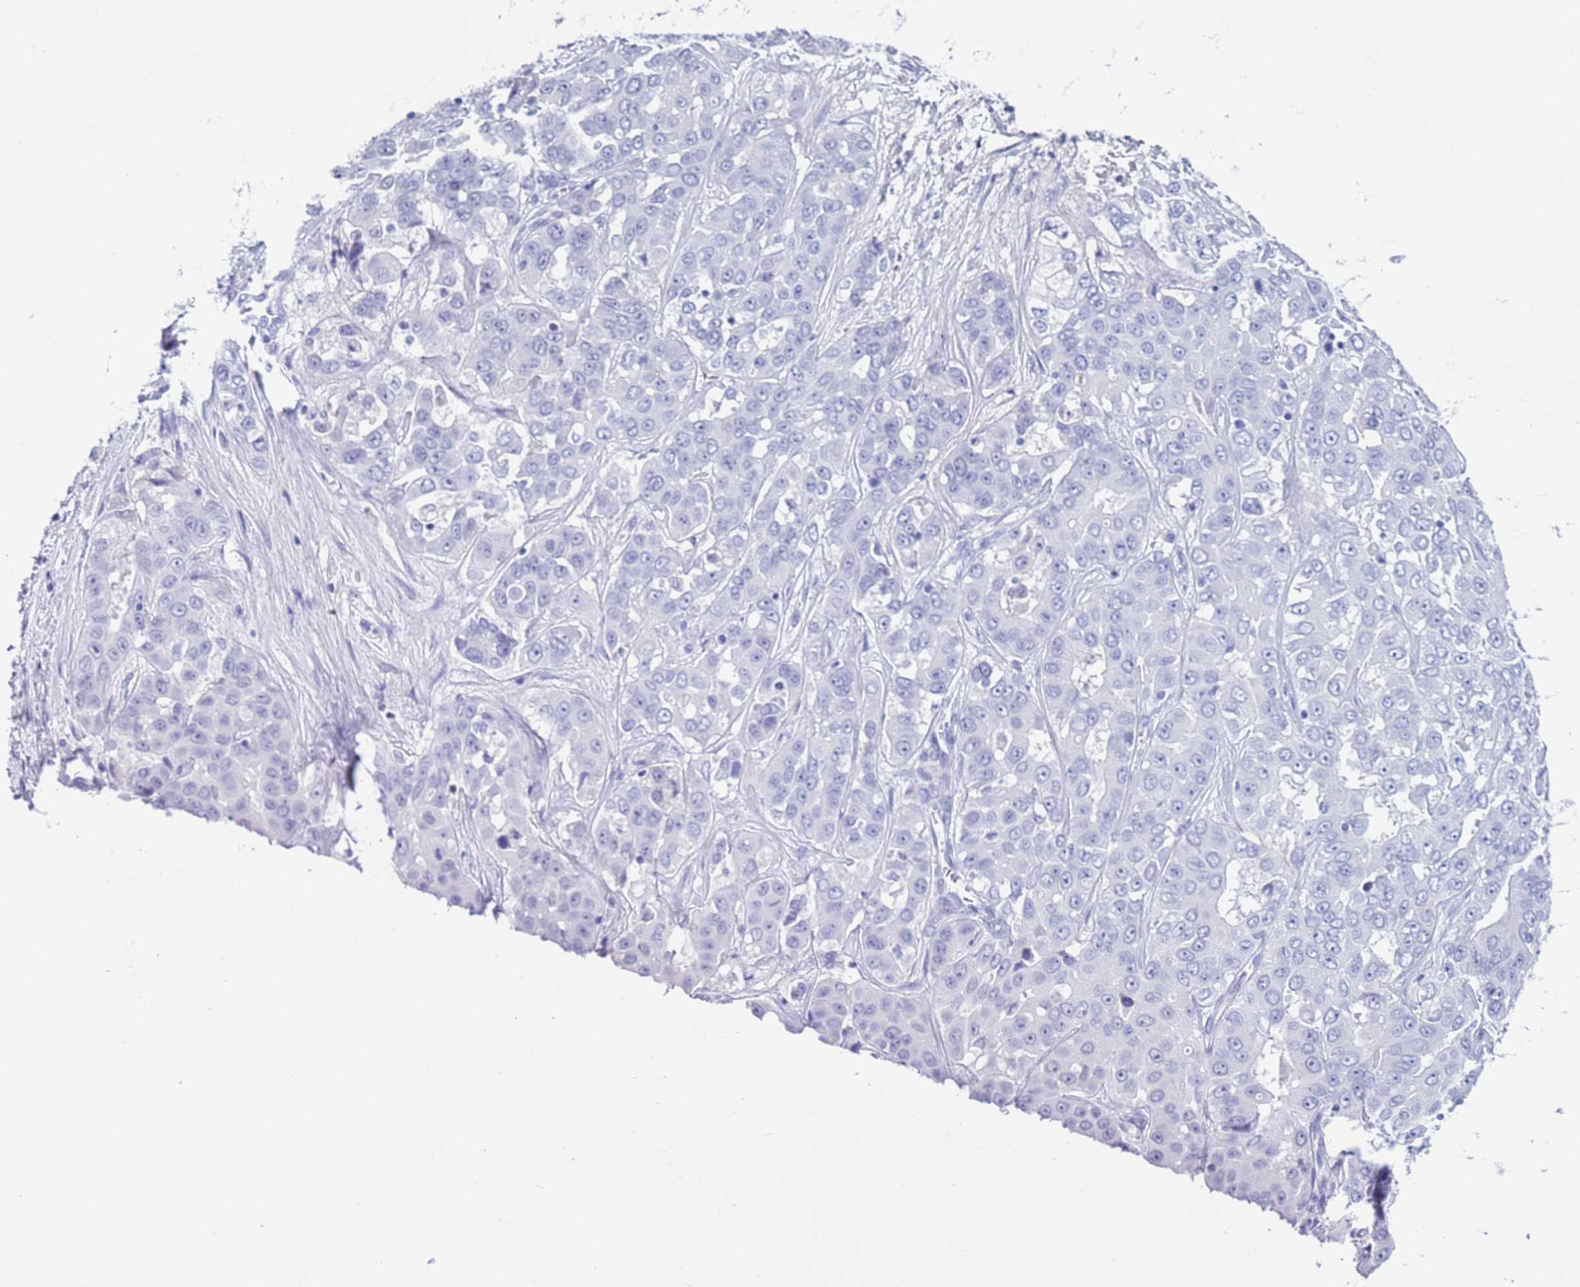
{"staining": {"intensity": "negative", "quantity": "none", "location": "none"}, "tissue": "liver cancer", "cell_type": "Tumor cells", "image_type": "cancer", "snomed": [{"axis": "morphology", "description": "Cholangiocarcinoma"}, {"axis": "topography", "description": "Liver"}], "caption": "Immunohistochemistry image of human cholangiocarcinoma (liver) stained for a protein (brown), which exhibits no staining in tumor cells. (DAB immunohistochemistry visualized using brightfield microscopy, high magnification).", "gene": "CKM", "patient": {"sex": "female", "age": 52}}